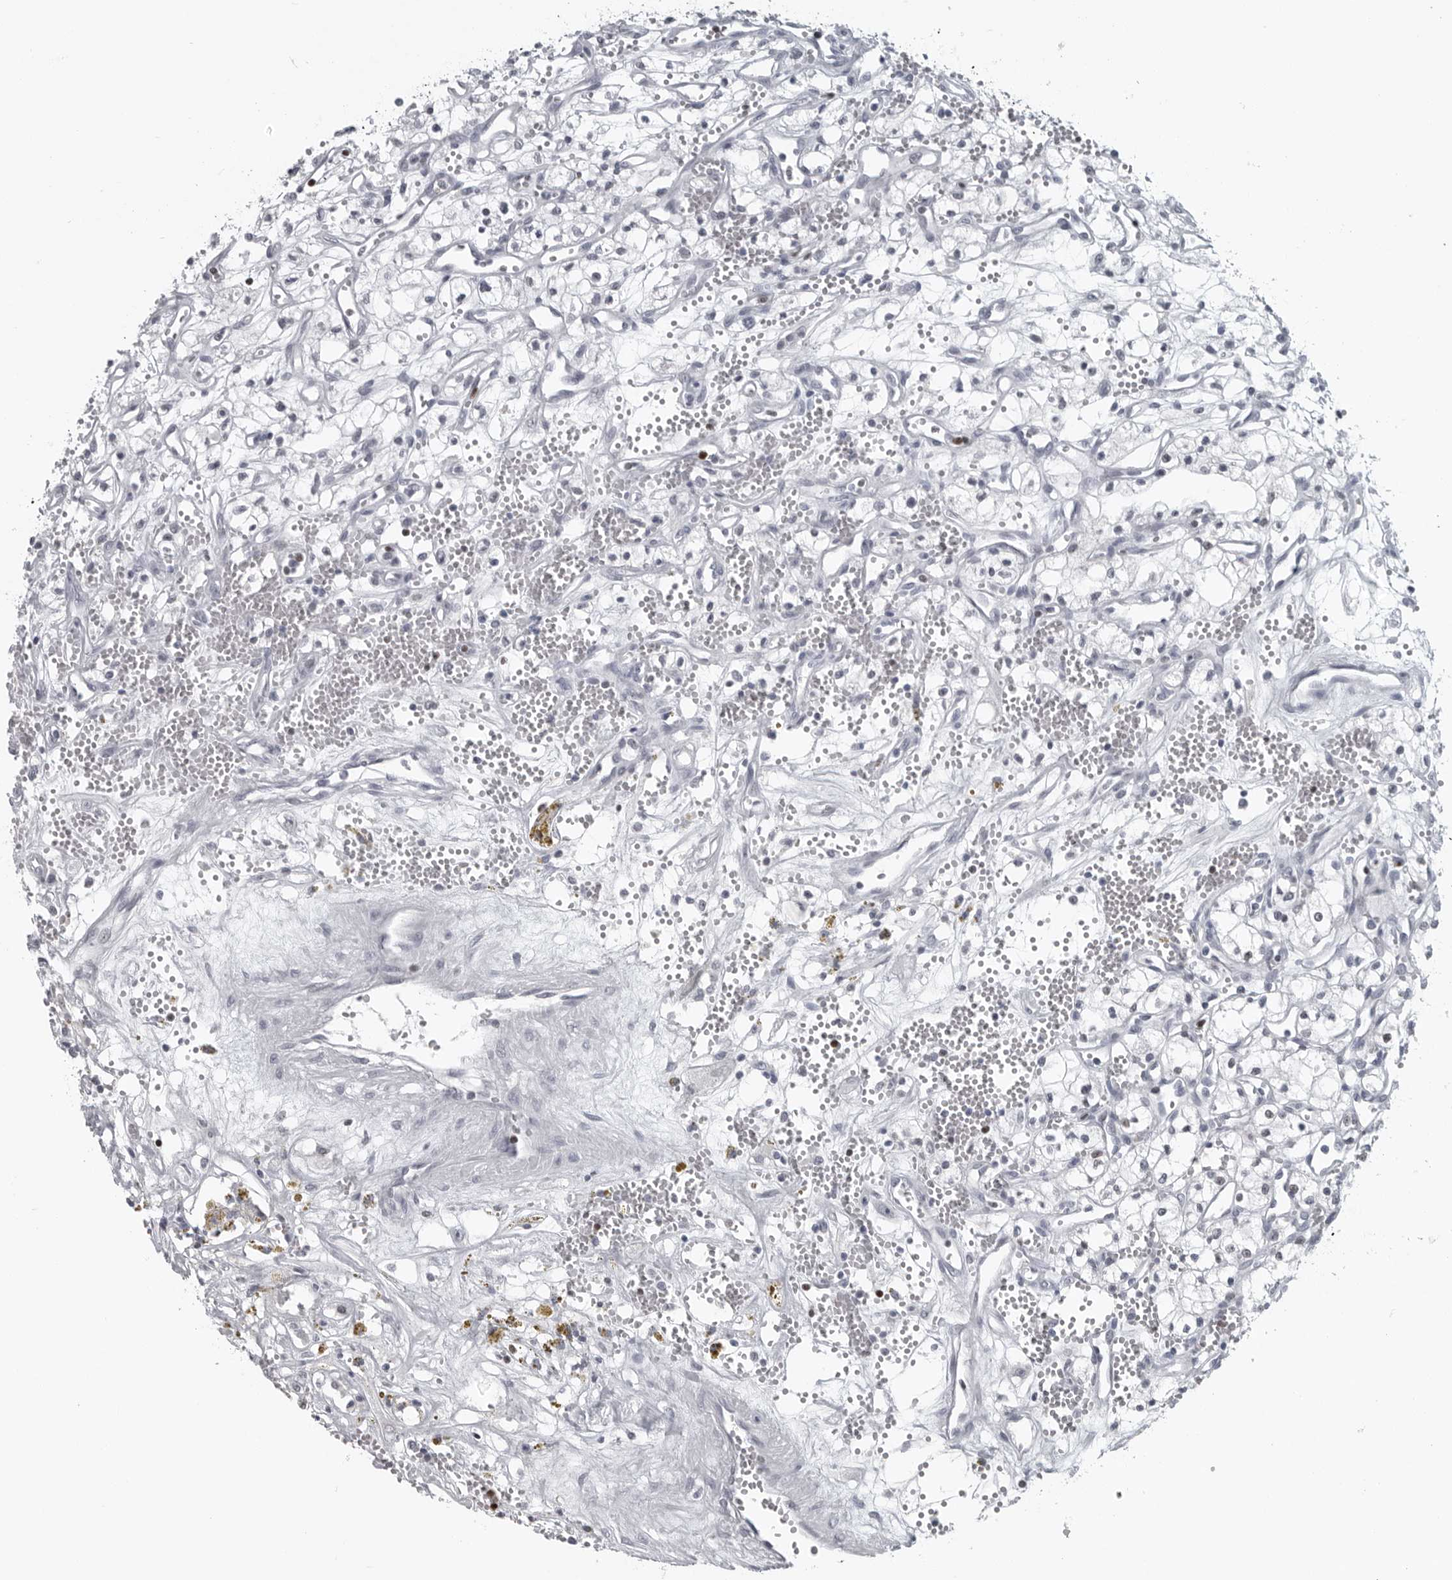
{"staining": {"intensity": "negative", "quantity": "none", "location": "none"}, "tissue": "renal cancer", "cell_type": "Tumor cells", "image_type": "cancer", "snomed": [{"axis": "morphology", "description": "Adenocarcinoma, NOS"}, {"axis": "topography", "description": "Kidney"}], "caption": "The photomicrograph demonstrates no significant staining in tumor cells of renal cancer (adenocarcinoma). Nuclei are stained in blue.", "gene": "SATB2", "patient": {"sex": "male", "age": 59}}